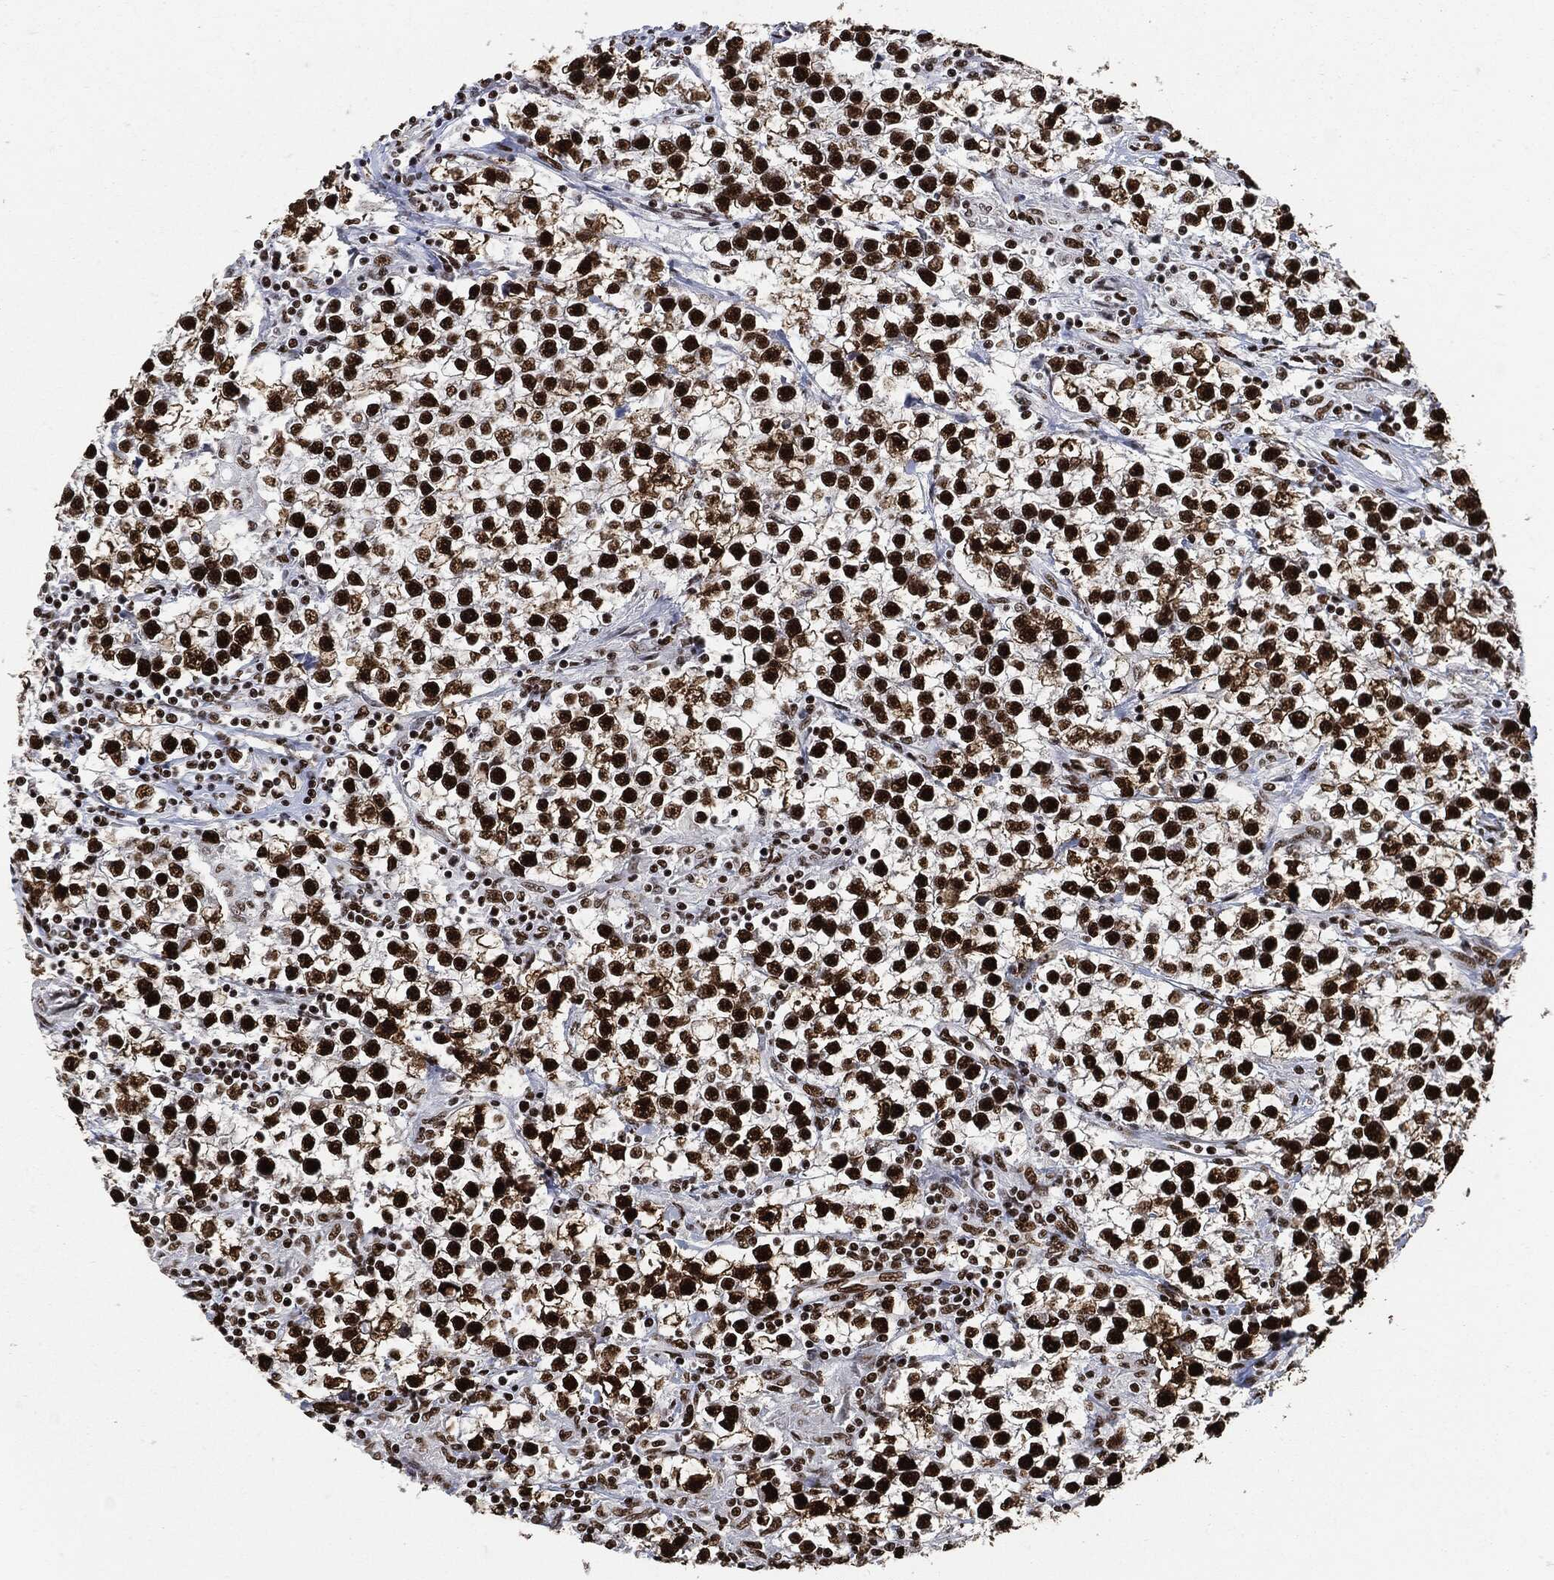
{"staining": {"intensity": "strong", "quantity": ">75%", "location": "nuclear"}, "tissue": "testis cancer", "cell_type": "Tumor cells", "image_type": "cancer", "snomed": [{"axis": "morphology", "description": "Seminoma, NOS"}, {"axis": "topography", "description": "Testis"}], "caption": "A high-resolution micrograph shows immunohistochemistry (IHC) staining of testis cancer, which demonstrates strong nuclear staining in about >75% of tumor cells.", "gene": "RECQL", "patient": {"sex": "male", "age": 59}}